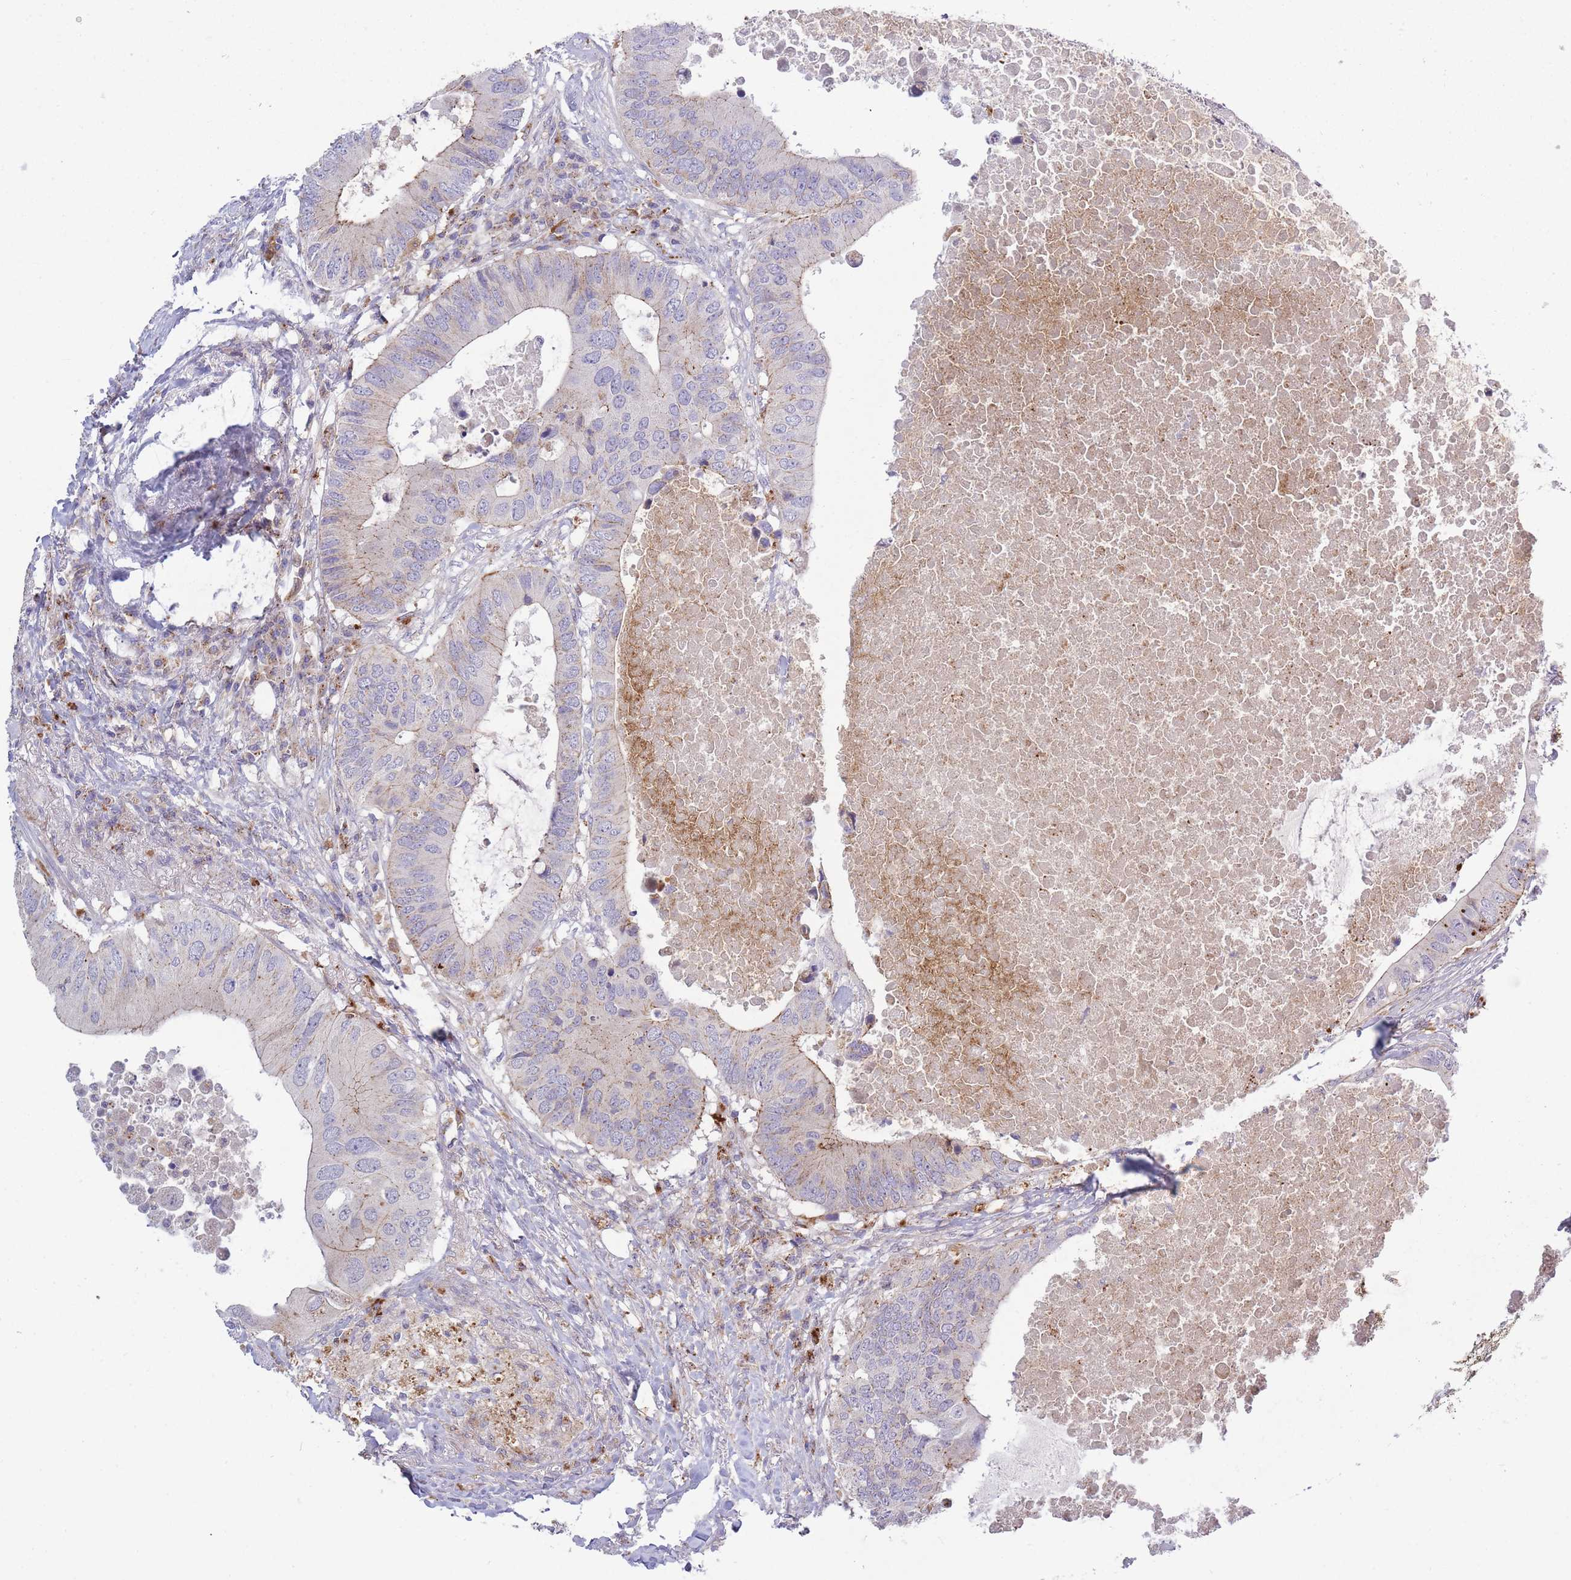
{"staining": {"intensity": "negative", "quantity": "none", "location": "none"}, "tissue": "colorectal cancer", "cell_type": "Tumor cells", "image_type": "cancer", "snomed": [{"axis": "morphology", "description": "Adenocarcinoma, NOS"}, {"axis": "topography", "description": "Colon"}], "caption": "Immunohistochemistry (IHC) histopathology image of human colorectal cancer stained for a protein (brown), which demonstrates no staining in tumor cells.", "gene": "TRIM61", "patient": {"sex": "male", "age": 71}}